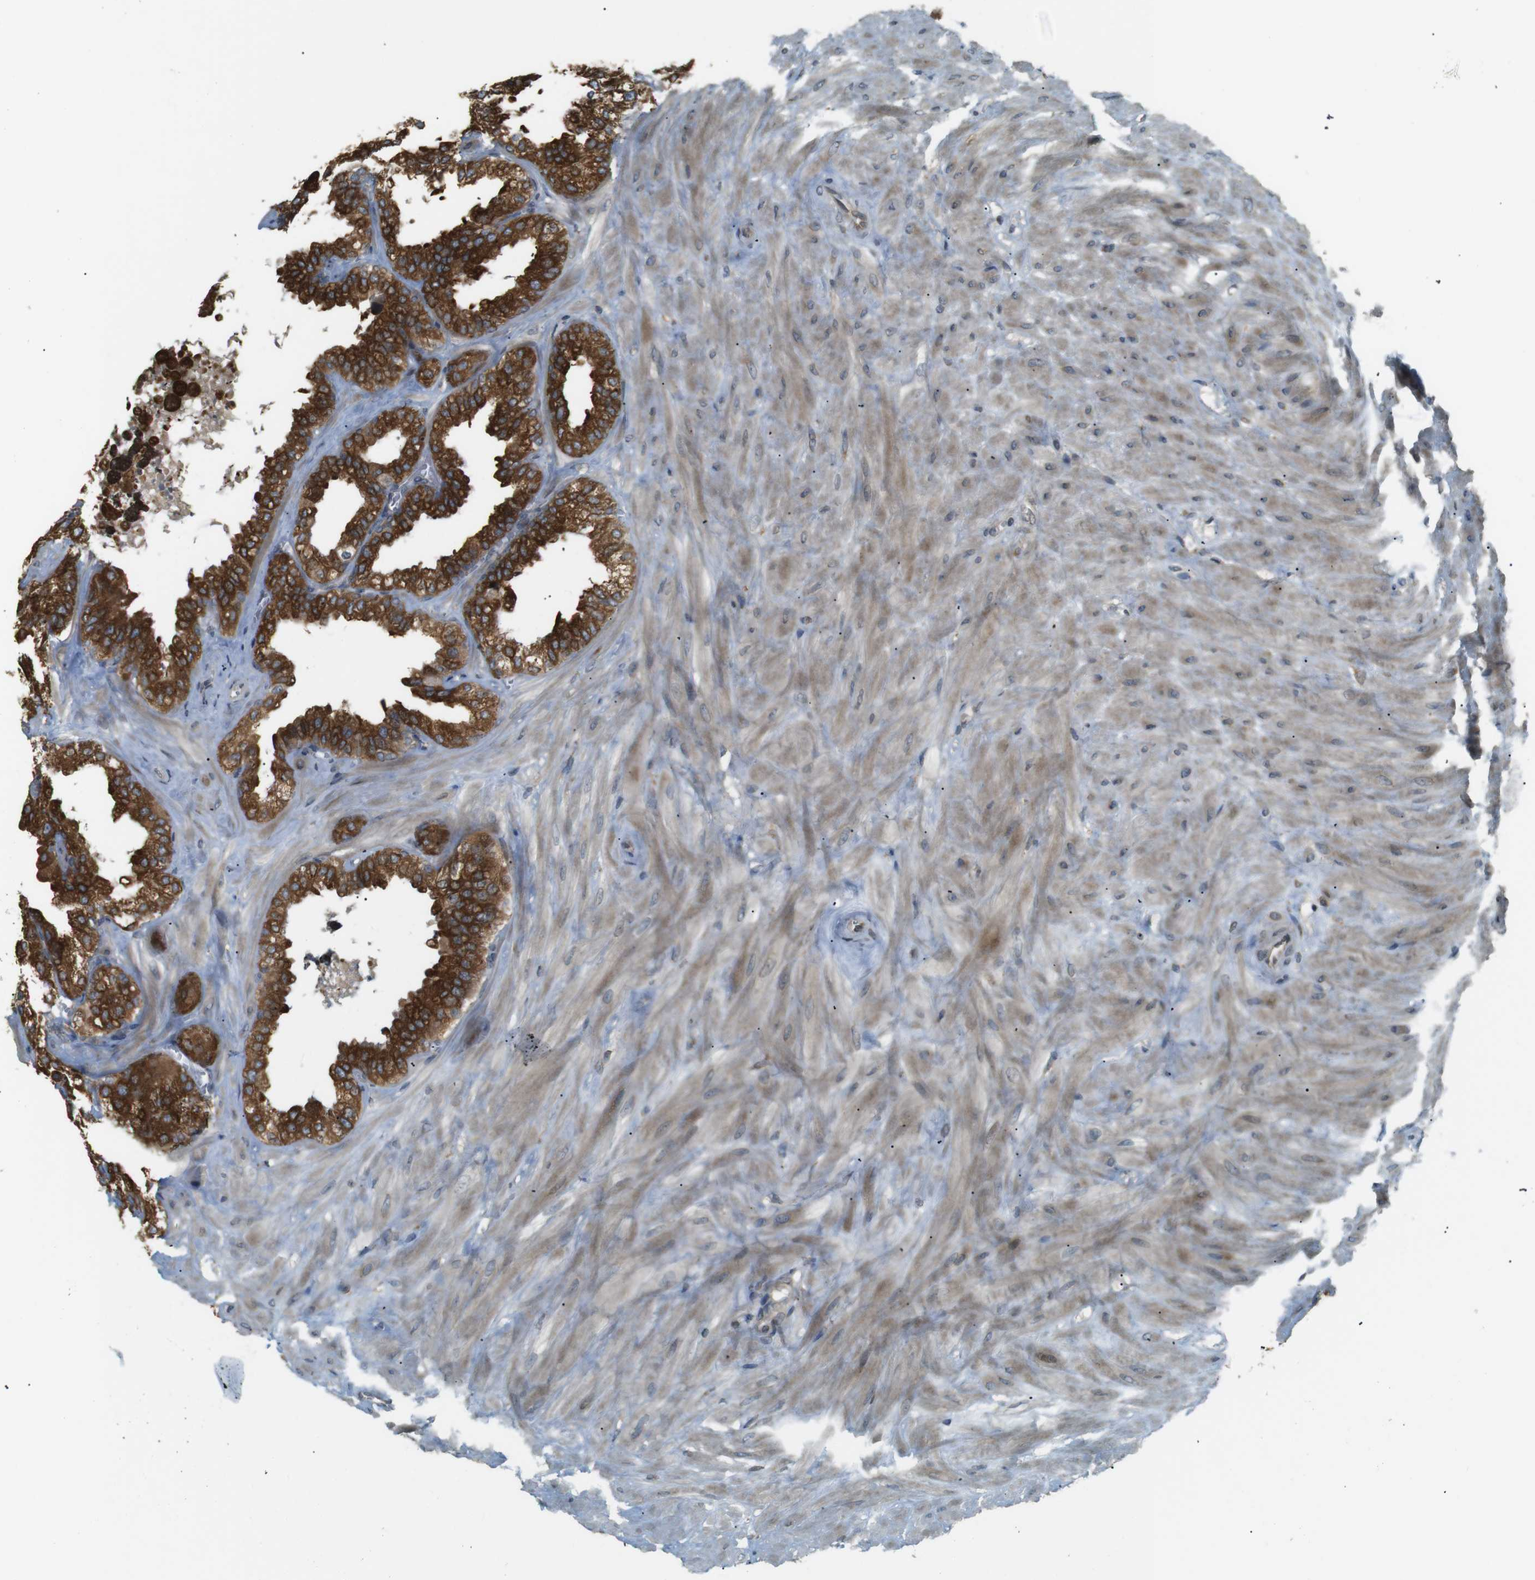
{"staining": {"intensity": "strong", "quantity": ">75%", "location": "cytoplasmic/membranous"}, "tissue": "seminal vesicle", "cell_type": "Glandular cells", "image_type": "normal", "snomed": [{"axis": "morphology", "description": "Normal tissue, NOS"}, {"axis": "topography", "description": "Prostate"}, {"axis": "topography", "description": "Seminal veicle"}], "caption": "IHC micrograph of benign seminal vesicle: seminal vesicle stained using immunohistochemistry displays high levels of strong protein expression localized specifically in the cytoplasmic/membranous of glandular cells, appearing as a cytoplasmic/membranous brown color.", "gene": "TMED4", "patient": {"sex": "male", "age": 51}}